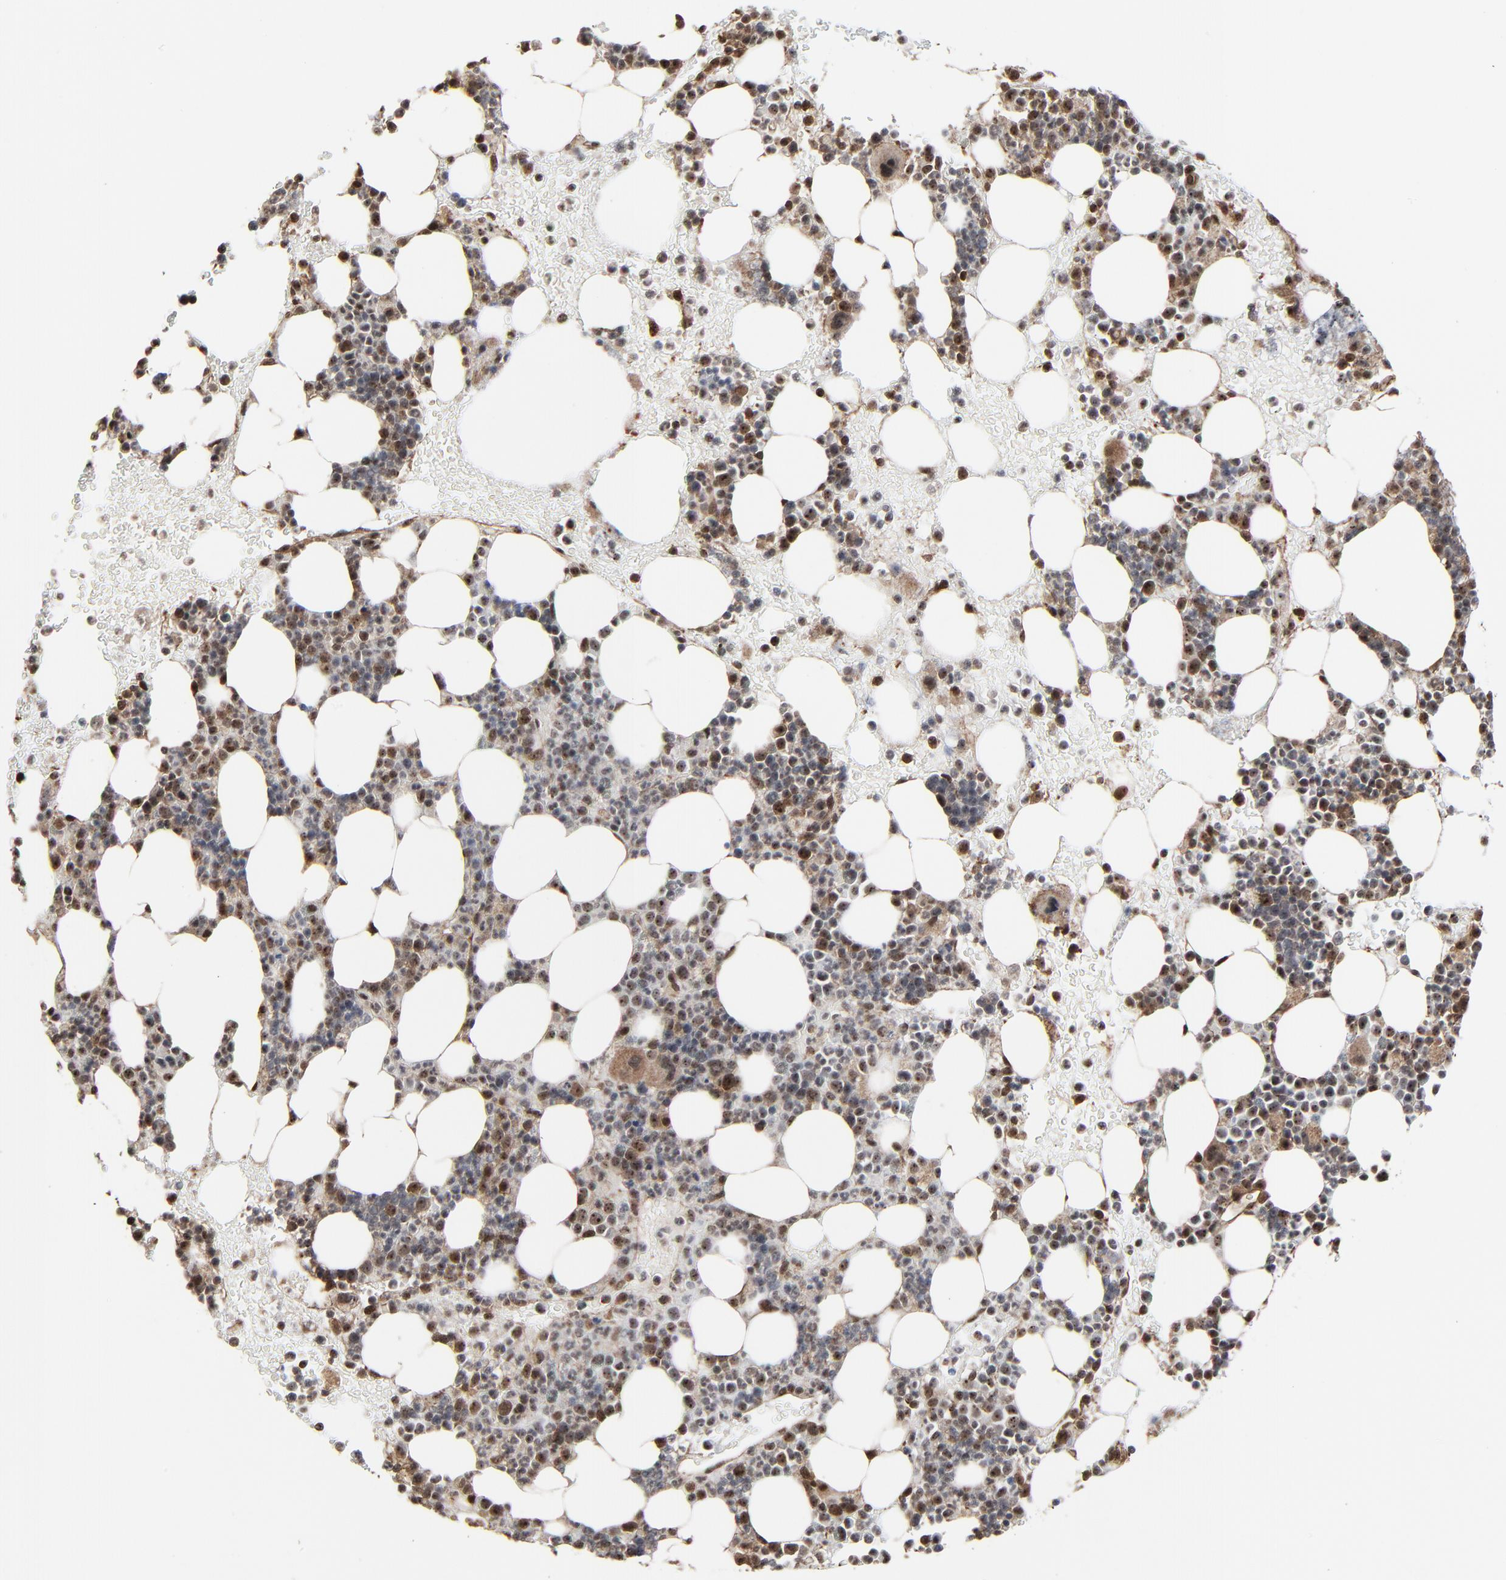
{"staining": {"intensity": "moderate", "quantity": "25%-75%", "location": "nuclear"}, "tissue": "bone marrow", "cell_type": "Hematopoietic cells", "image_type": "normal", "snomed": [{"axis": "morphology", "description": "Normal tissue, NOS"}, {"axis": "topography", "description": "Bone marrow"}], "caption": "The micrograph displays staining of unremarkable bone marrow, revealing moderate nuclear protein positivity (brown color) within hematopoietic cells. The staining was performed using DAB (3,3'-diaminobenzidine) to visualize the protein expression in brown, while the nuclei were stained in blue with hematoxylin (Magnification: 20x).", "gene": "RHOJ", "patient": {"sex": "male", "age": 17}}